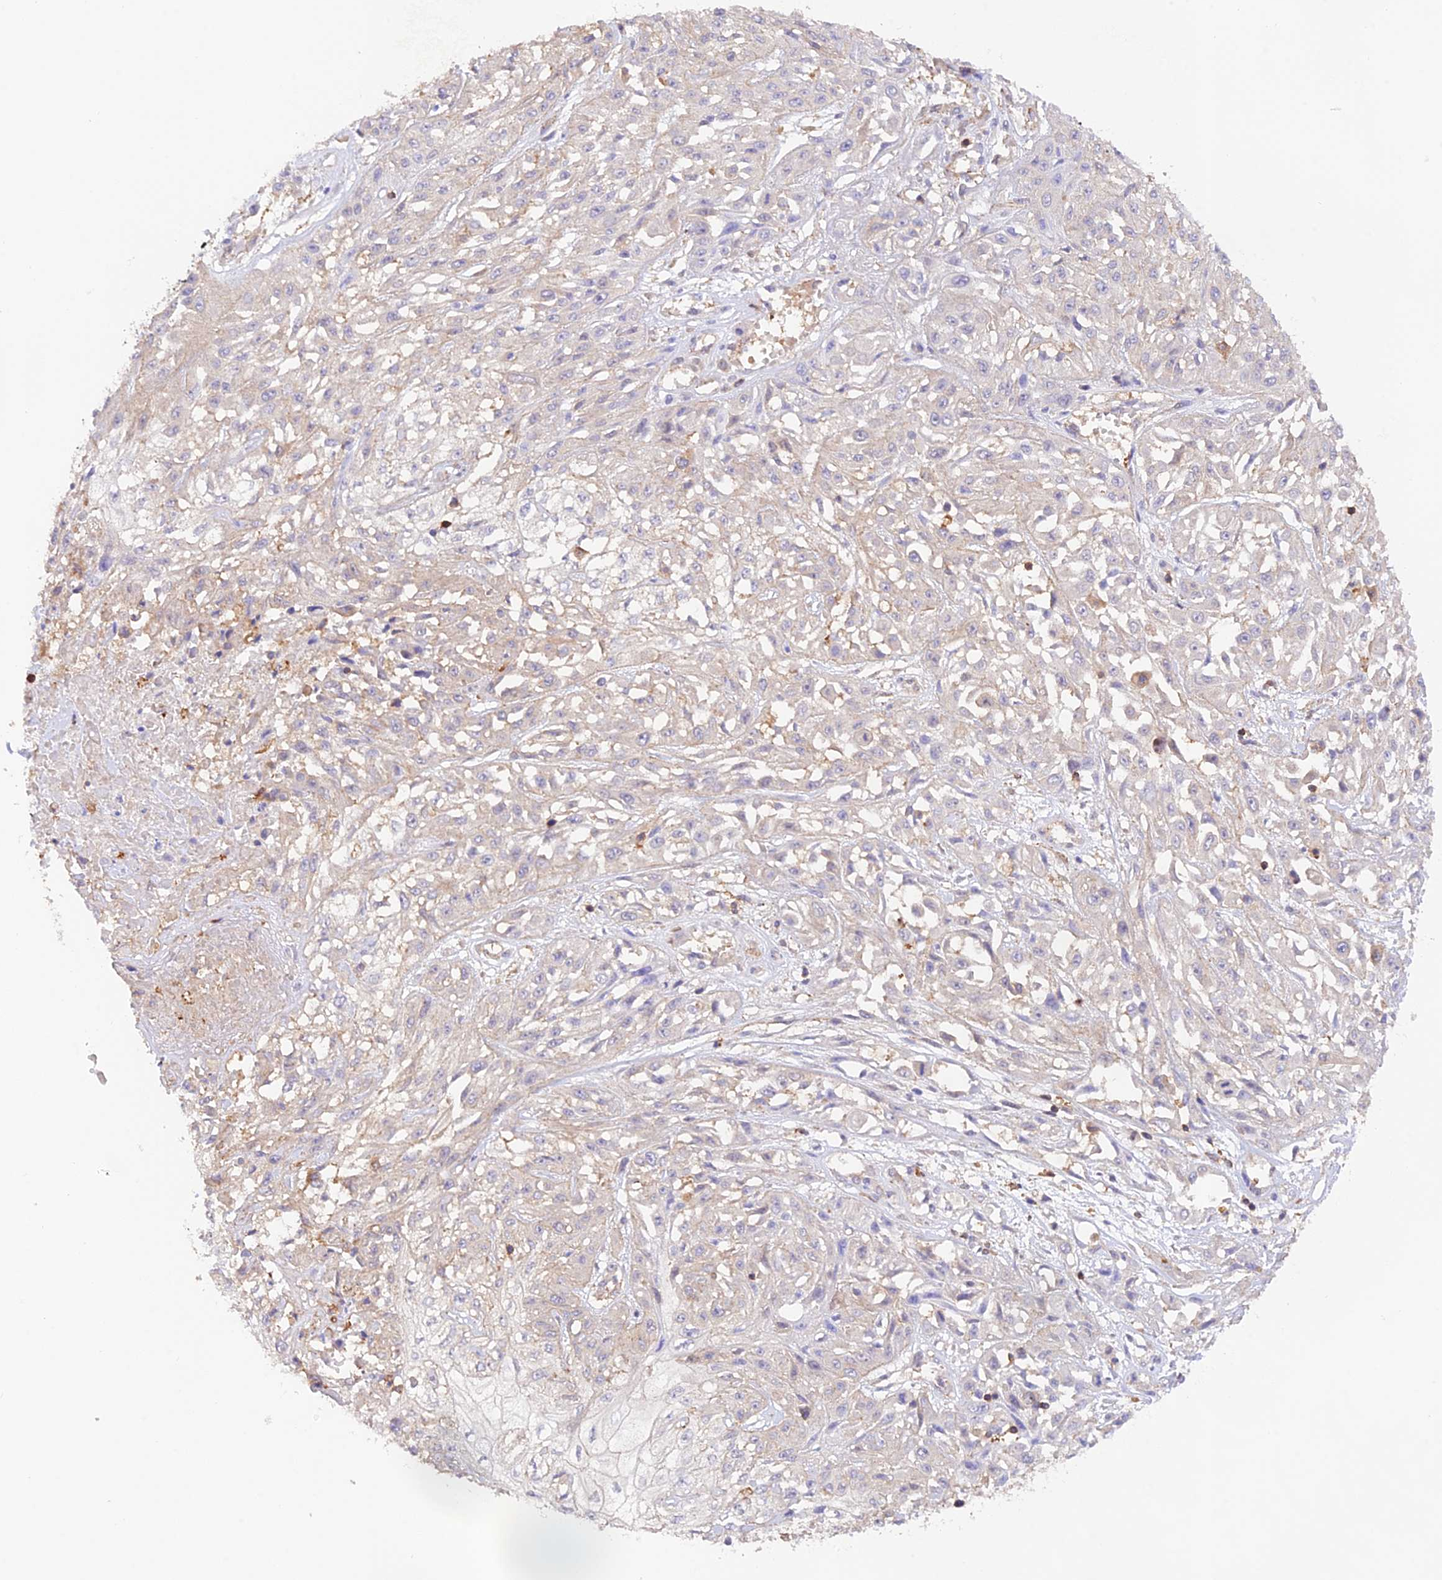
{"staining": {"intensity": "negative", "quantity": "none", "location": "none"}, "tissue": "skin cancer", "cell_type": "Tumor cells", "image_type": "cancer", "snomed": [{"axis": "morphology", "description": "Squamous cell carcinoma, NOS"}, {"axis": "morphology", "description": "Squamous cell carcinoma, metastatic, NOS"}, {"axis": "topography", "description": "Skin"}, {"axis": "topography", "description": "Lymph node"}], "caption": "IHC of skin squamous cell carcinoma reveals no positivity in tumor cells.", "gene": "DENND1C", "patient": {"sex": "male", "age": 75}}